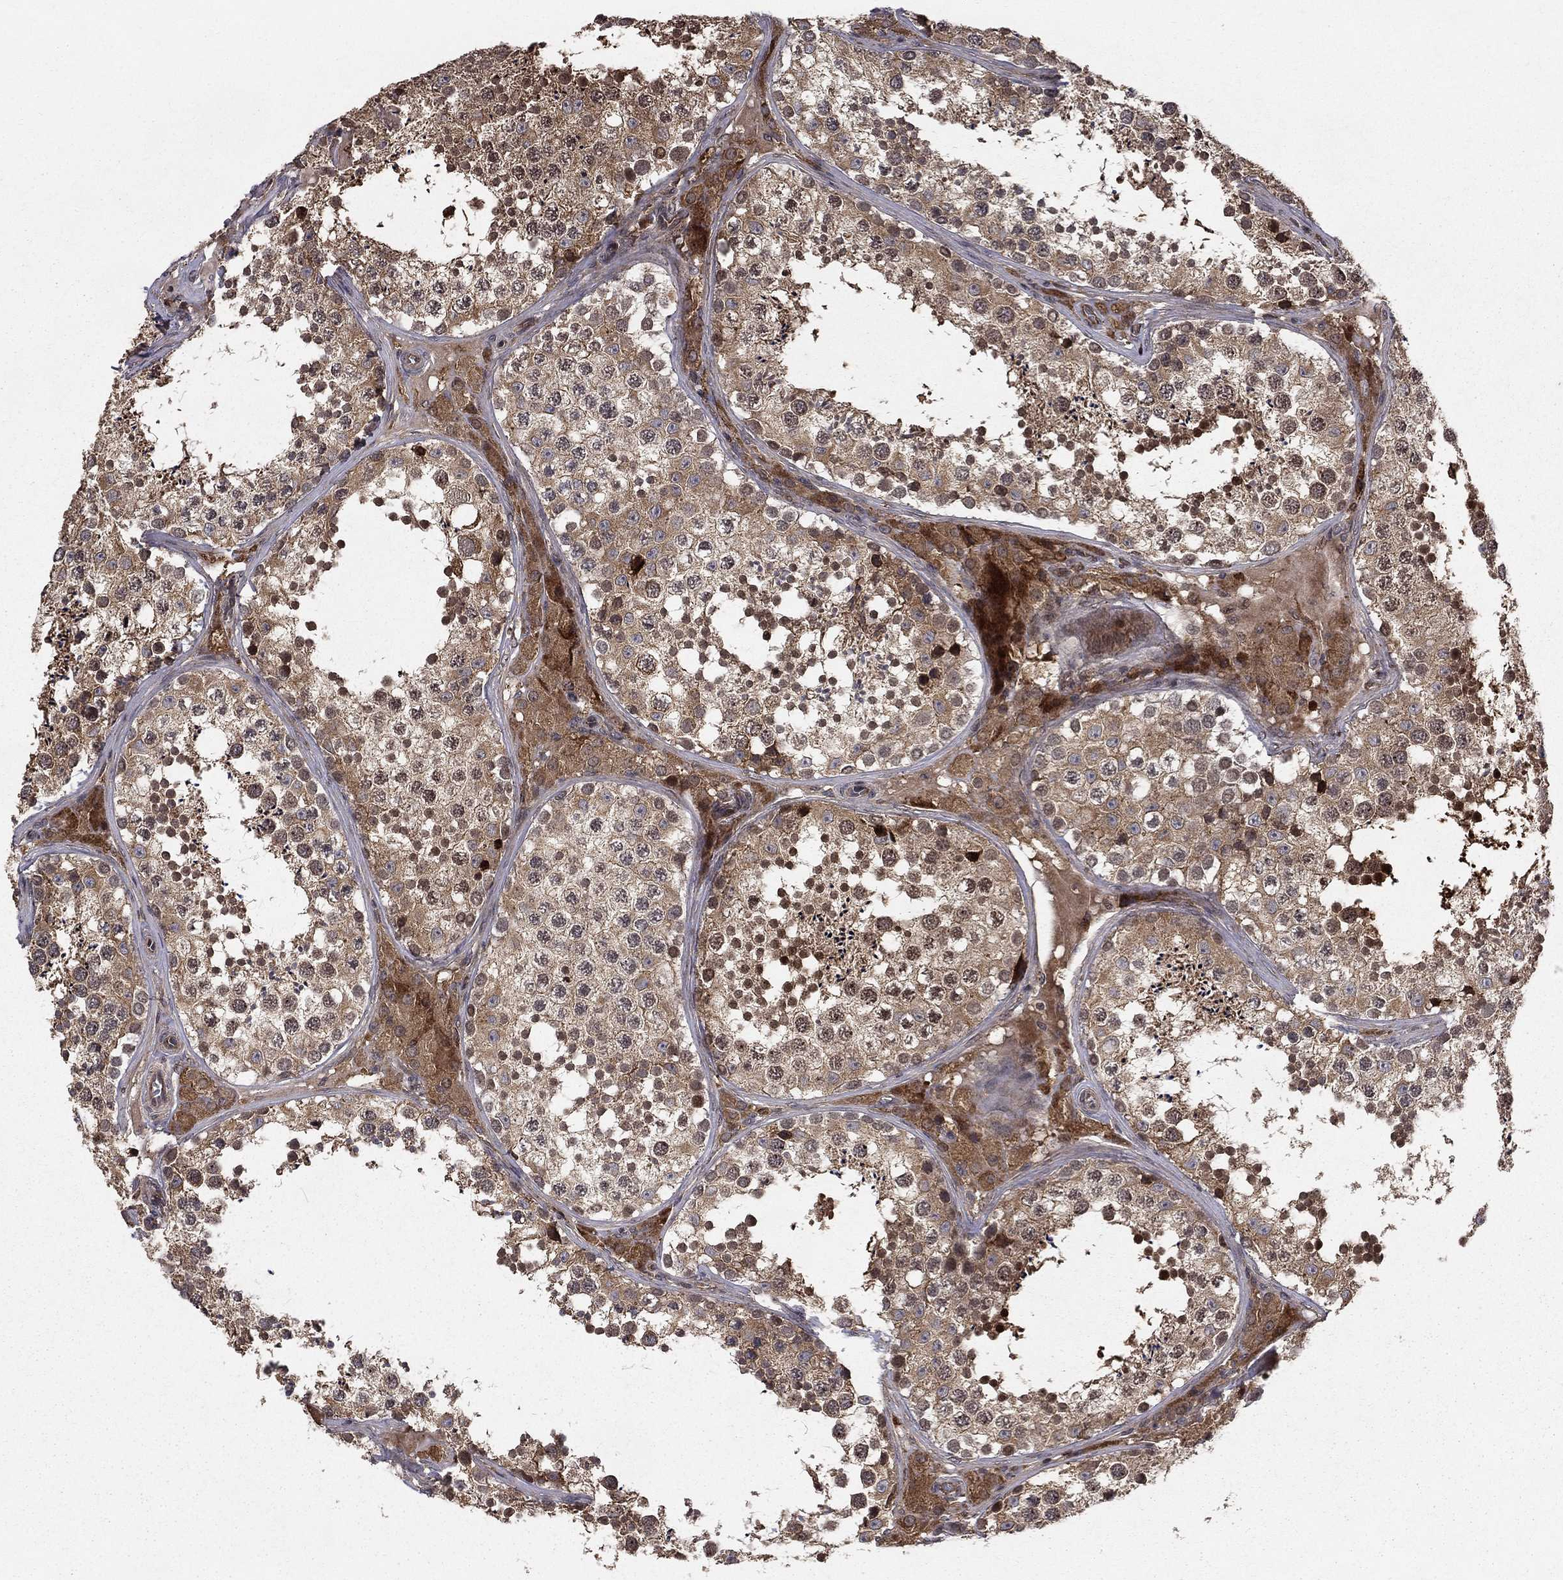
{"staining": {"intensity": "moderate", "quantity": "25%-75%", "location": "cytoplasmic/membranous,nuclear"}, "tissue": "testis", "cell_type": "Cells in seminiferous ducts", "image_type": "normal", "snomed": [{"axis": "morphology", "description": "Normal tissue, NOS"}, {"axis": "topography", "description": "Testis"}], "caption": "Immunohistochemistry staining of unremarkable testis, which demonstrates medium levels of moderate cytoplasmic/membranous,nuclear positivity in approximately 25%-75% of cells in seminiferous ducts indicating moderate cytoplasmic/membranous,nuclear protein positivity. The staining was performed using DAB (brown) for protein detection and nuclei were counterstained in hematoxylin (blue).", "gene": "BABAM2", "patient": {"sex": "male", "age": 34}}